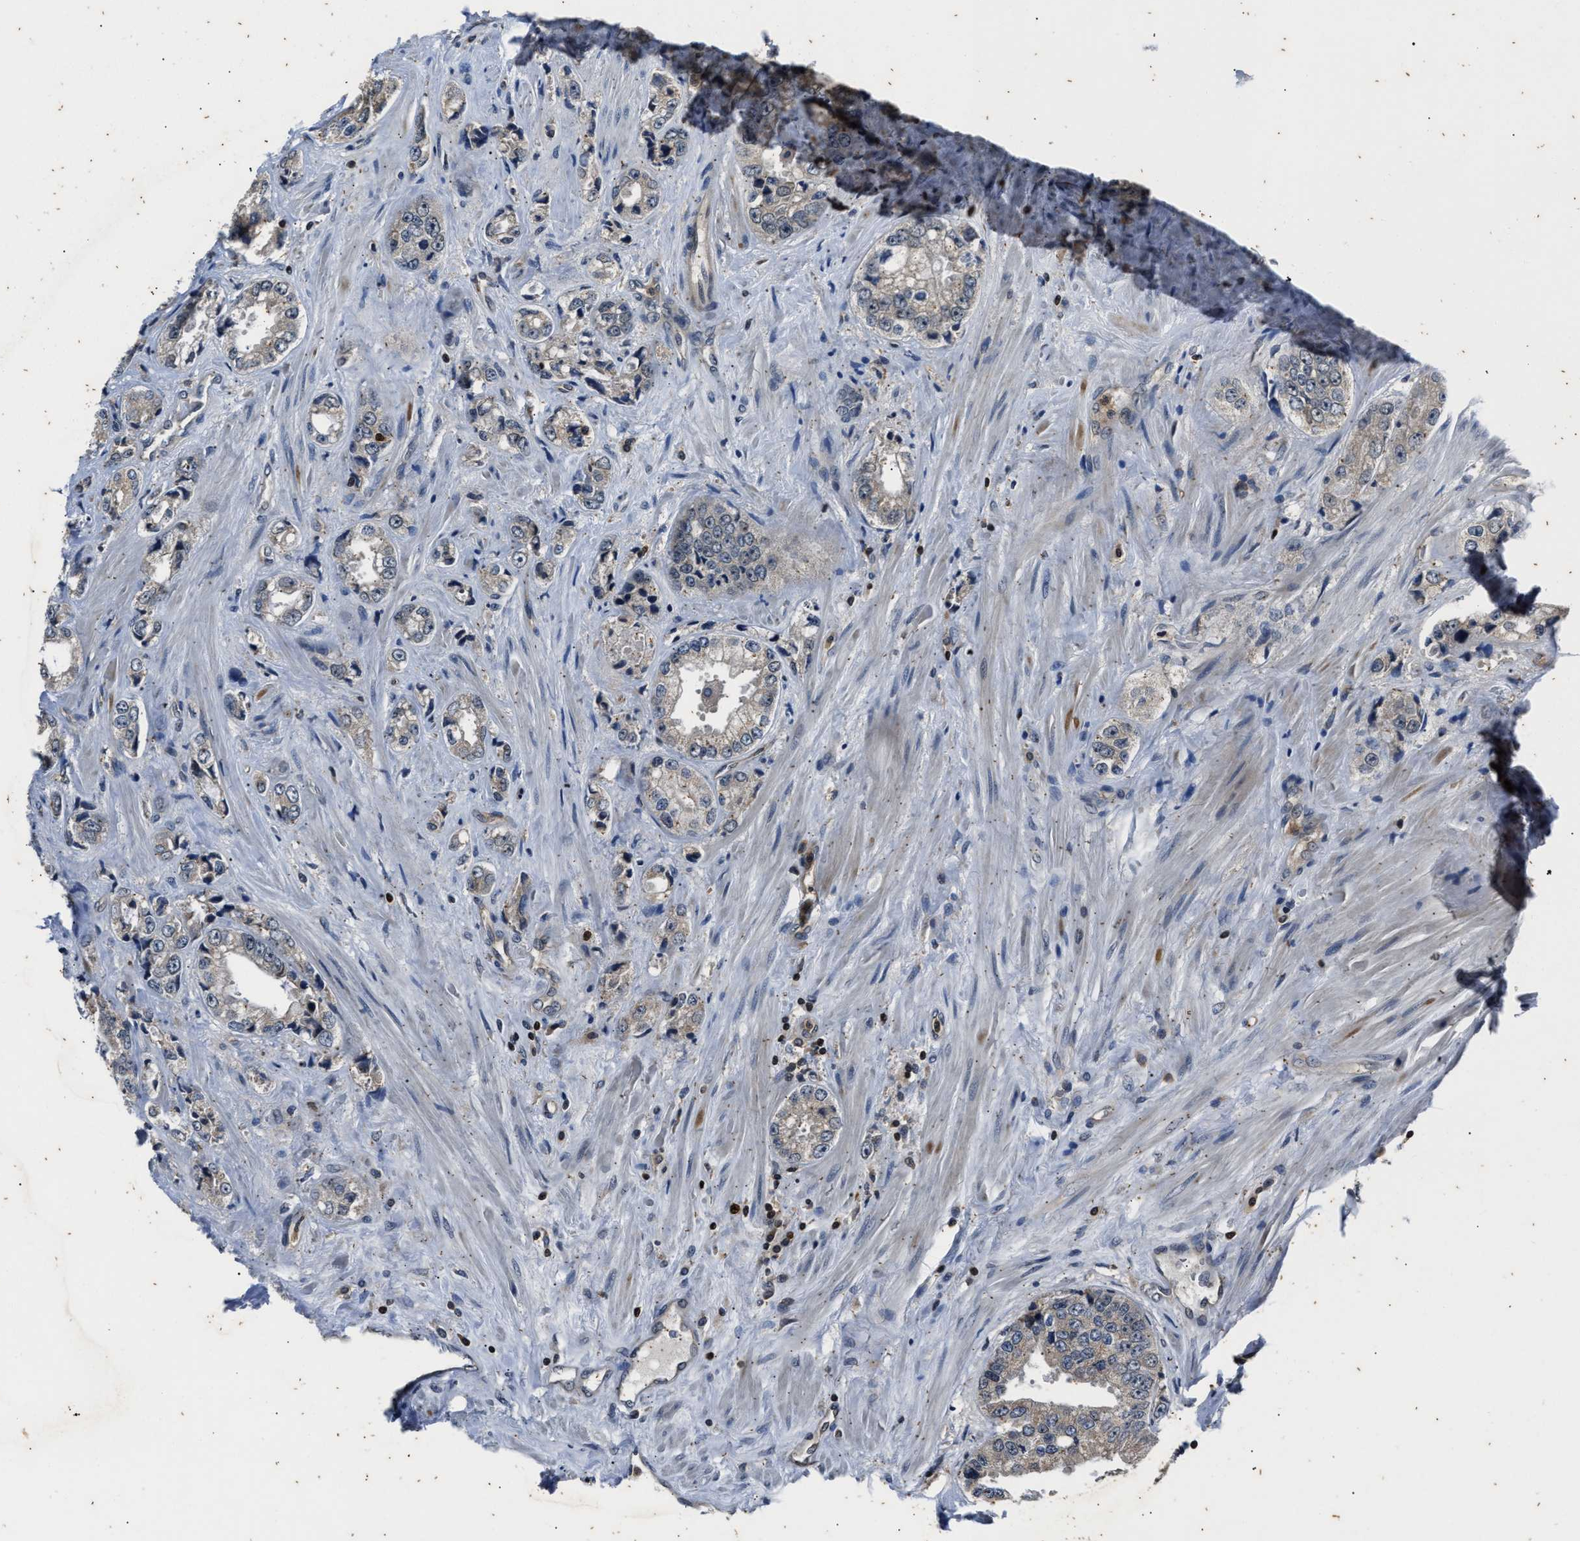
{"staining": {"intensity": "negative", "quantity": "none", "location": "none"}, "tissue": "prostate cancer", "cell_type": "Tumor cells", "image_type": "cancer", "snomed": [{"axis": "morphology", "description": "Adenocarcinoma, High grade"}, {"axis": "topography", "description": "Prostate"}], "caption": "IHC micrograph of neoplastic tissue: human prostate cancer stained with DAB (3,3'-diaminobenzidine) exhibits no significant protein expression in tumor cells.", "gene": "PTPN7", "patient": {"sex": "male", "age": 61}}